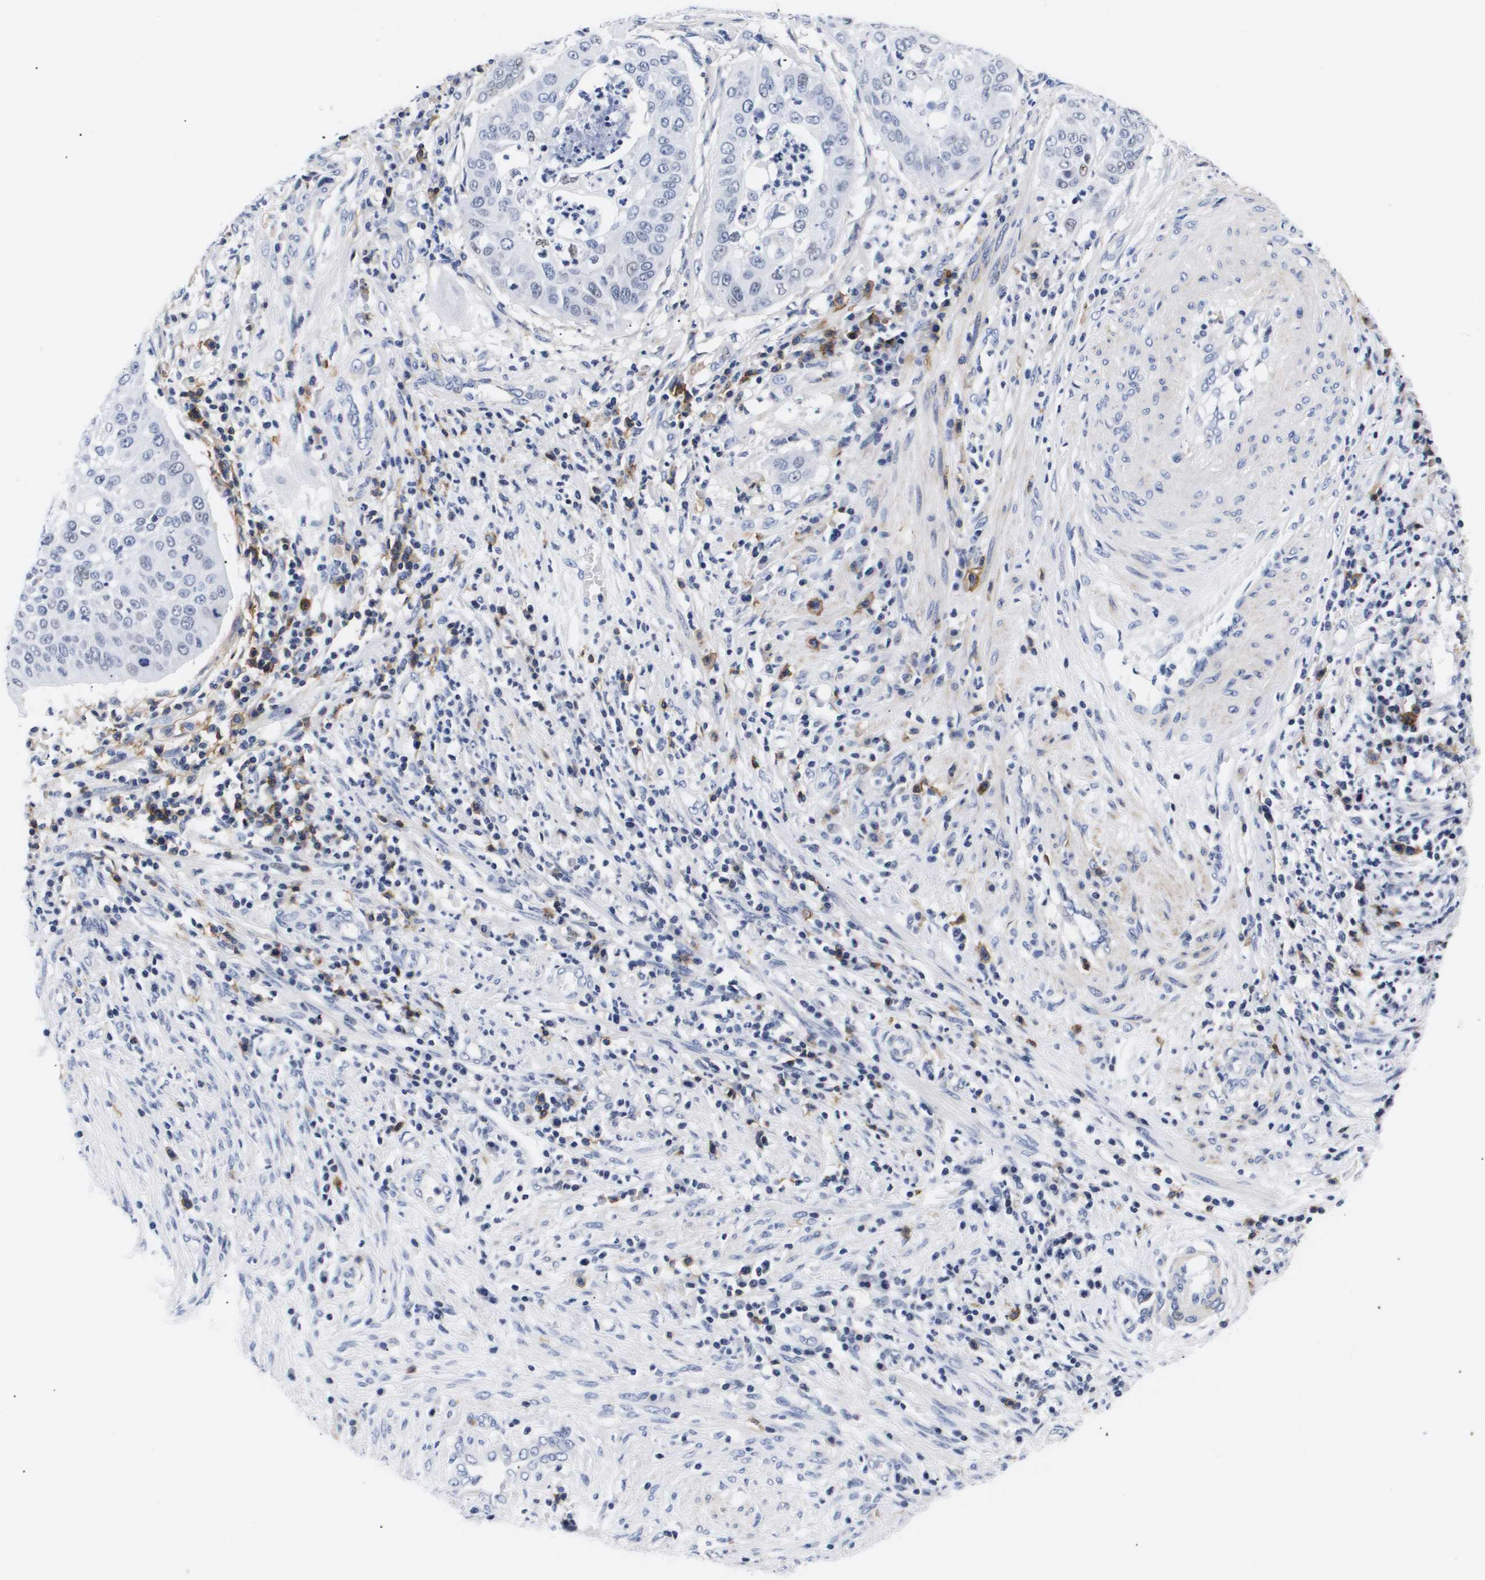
{"staining": {"intensity": "negative", "quantity": "none", "location": "none"}, "tissue": "cervical cancer", "cell_type": "Tumor cells", "image_type": "cancer", "snomed": [{"axis": "morphology", "description": "Normal tissue, NOS"}, {"axis": "morphology", "description": "Squamous cell carcinoma, NOS"}, {"axis": "topography", "description": "Cervix"}], "caption": "The IHC photomicrograph has no significant expression in tumor cells of cervical cancer (squamous cell carcinoma) tissue.", "gene": "SHD", "patient": {"sex": "female", "age": 39}}